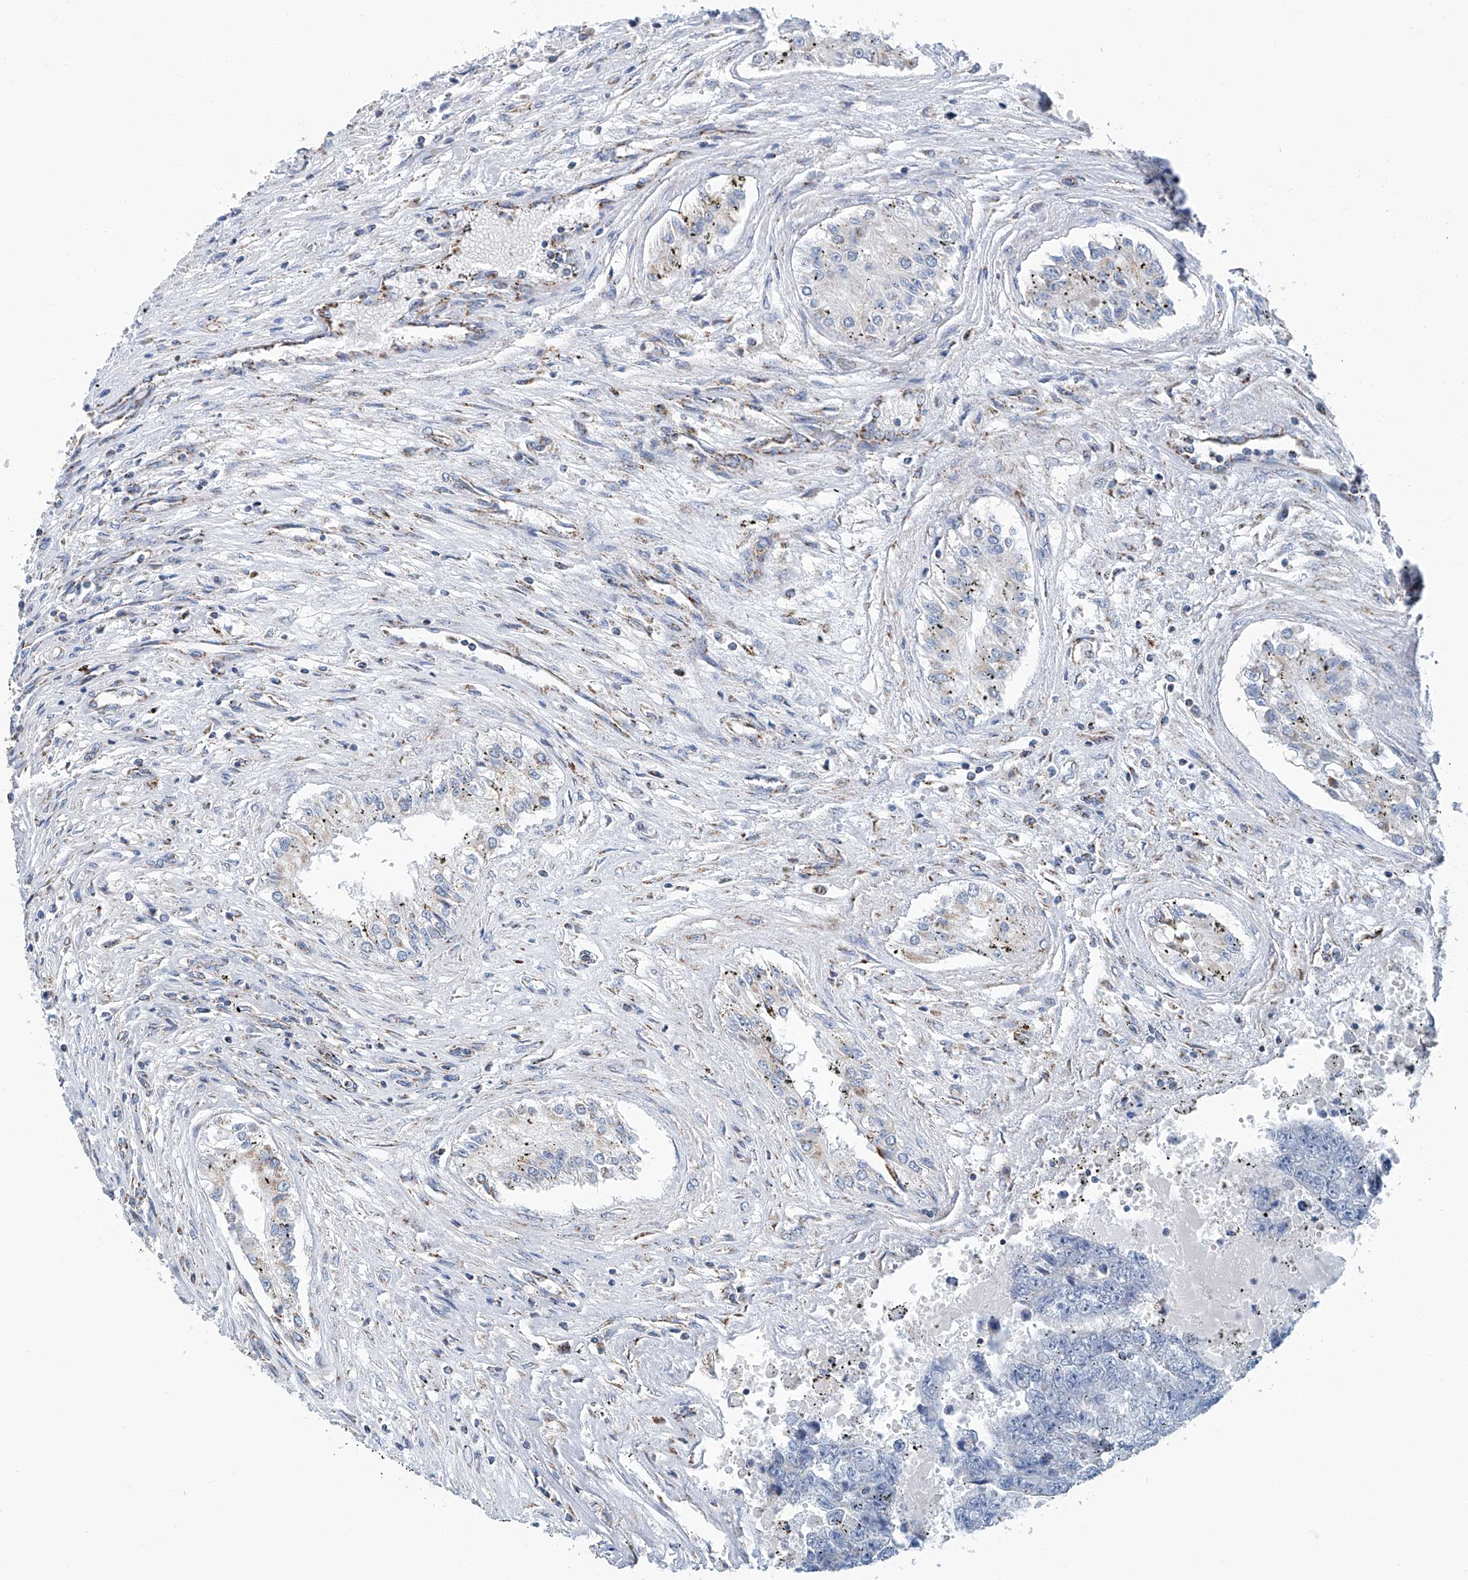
{"staining": {"intensity": "negative", "quantity": "none", "location": "none"}, "tissue": "testis cancer", "cell_type": "Tumor cells", "image_type": "cancer", "snomed": [{"axis": "morphology", "description": "Carcinoma, Embryonal, NOS"}, {"axis": "topography", "description": "Testis"}], "caption": "The IHC photomicrograph has no significant staining in tumor cells of testis embryonal carcinoma tissue.", "gene": "MT-ND1", "patient": {"sex": "male", "age": 25}}